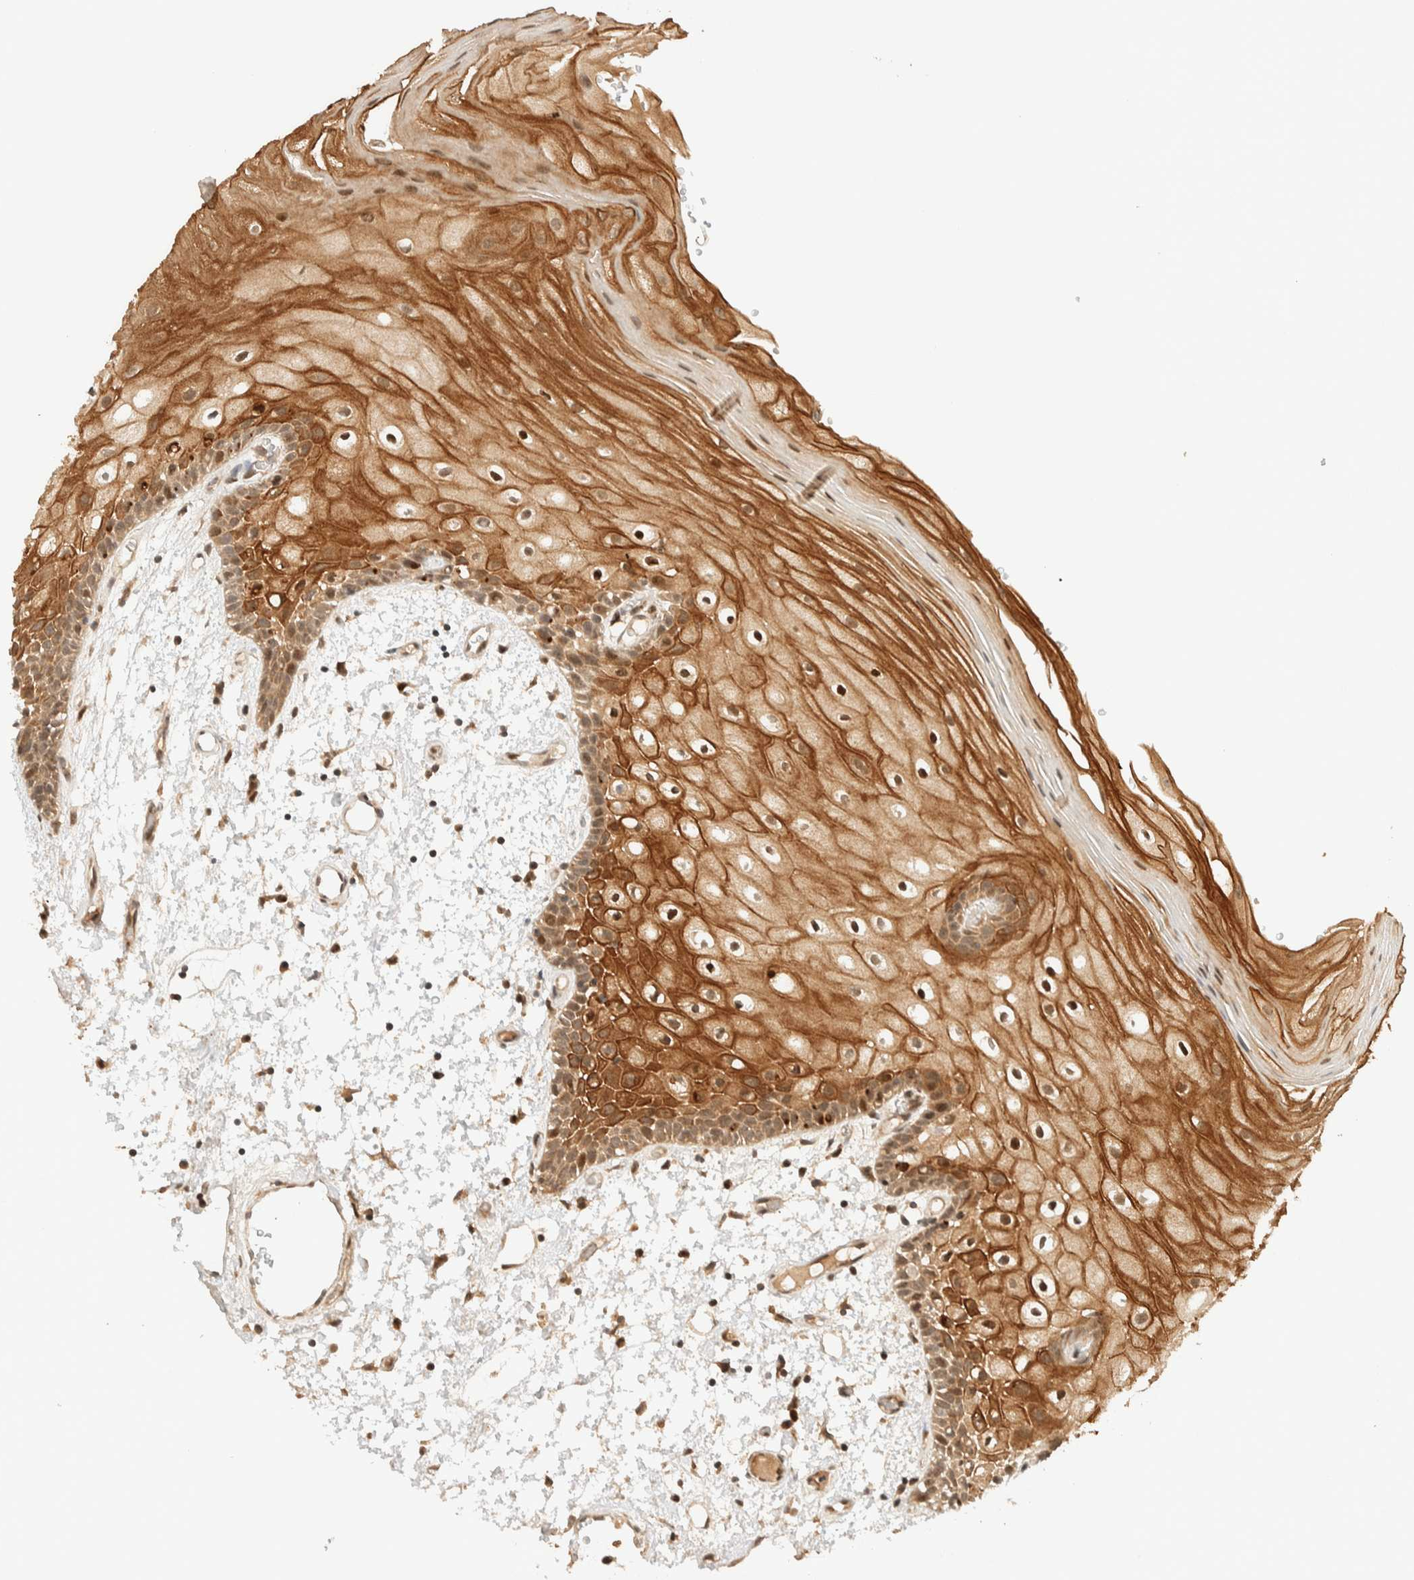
{"staining": {"intensity": "strong", "quantity": ">75%", "location": "cytoplasmic/membranous,nuclear"}, "tissue": "oral mucosa", "cell_type": "Squamous epithelial cells", "image_type": "normal", "snomed": [{"axis": "morphology", "description": "Normal tissue, NOS"}, {"axis": "topography", "description": "Oral tissue"}], "caption": "DAB immunohistochemical staining of benign human oral mucosa shows strong cytoplasmic/membranous,nuclear protein staining in about >75% of squamous epithelial cells. The staining was performed using DAB (3,3'-diaminobenzidine), with brown indicating positive protein expression. Nuclei are stained blue with hematoxylin.", "gene": "ZBTB34", "patient": {"sex": "male", "age": 52}}